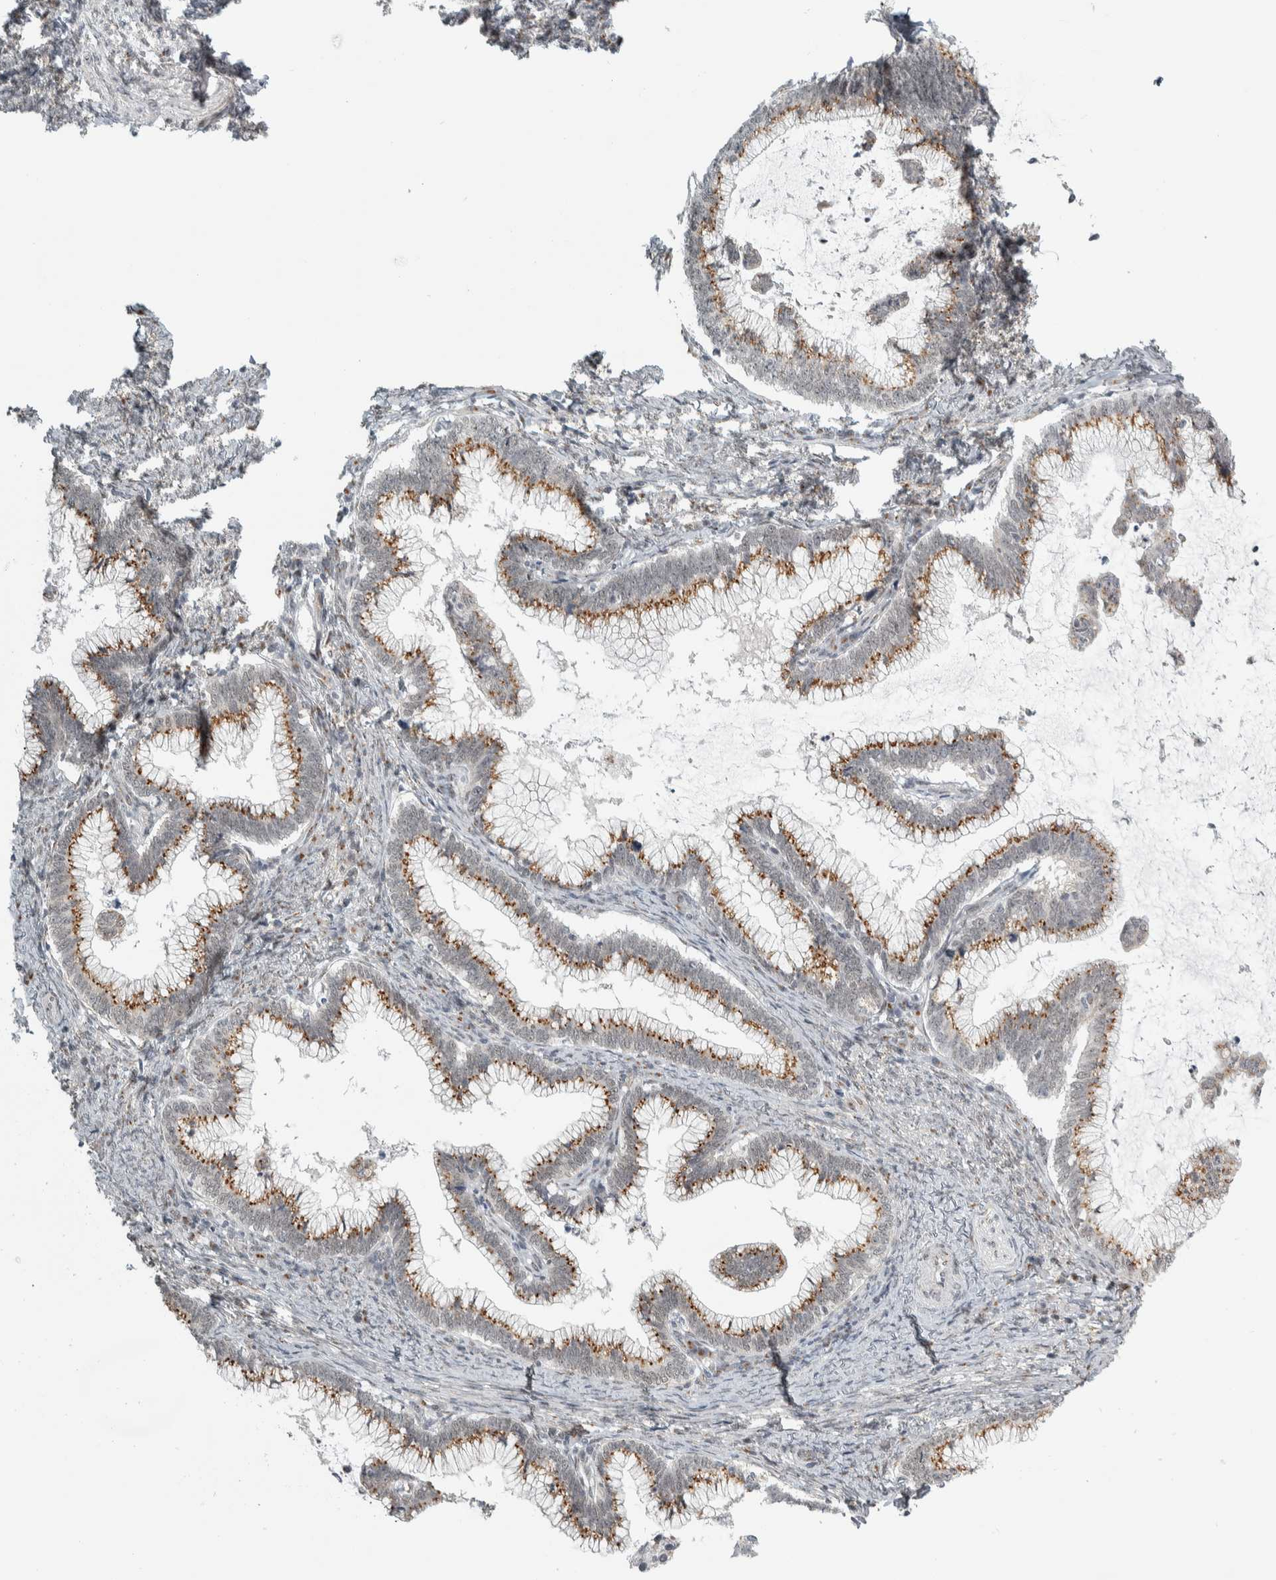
{"staining": {"intensity": "moderate", "quantity": "25%-75%", "location": "cytoplasmic/membranous"}, "tissue": "cervical cancer", "cell_type": "Tumor cells", "image_type": "cancer", "snomed": [{"axis": "morphology", "description": "Adenocarcinoma, NOS"}, {"axis": "topography", "description": "Cervix"}], "caption": "Protein expression analysis of cervical adenocarcinoma displays moderate cytoplasmic/membranous positivity in about 25%-75% of tumor cells. The protein is shown in brown color, while the nuclei are stained blue.", "gene": "ZMYND8", "patient": {"sex": "female", "age": 36}}